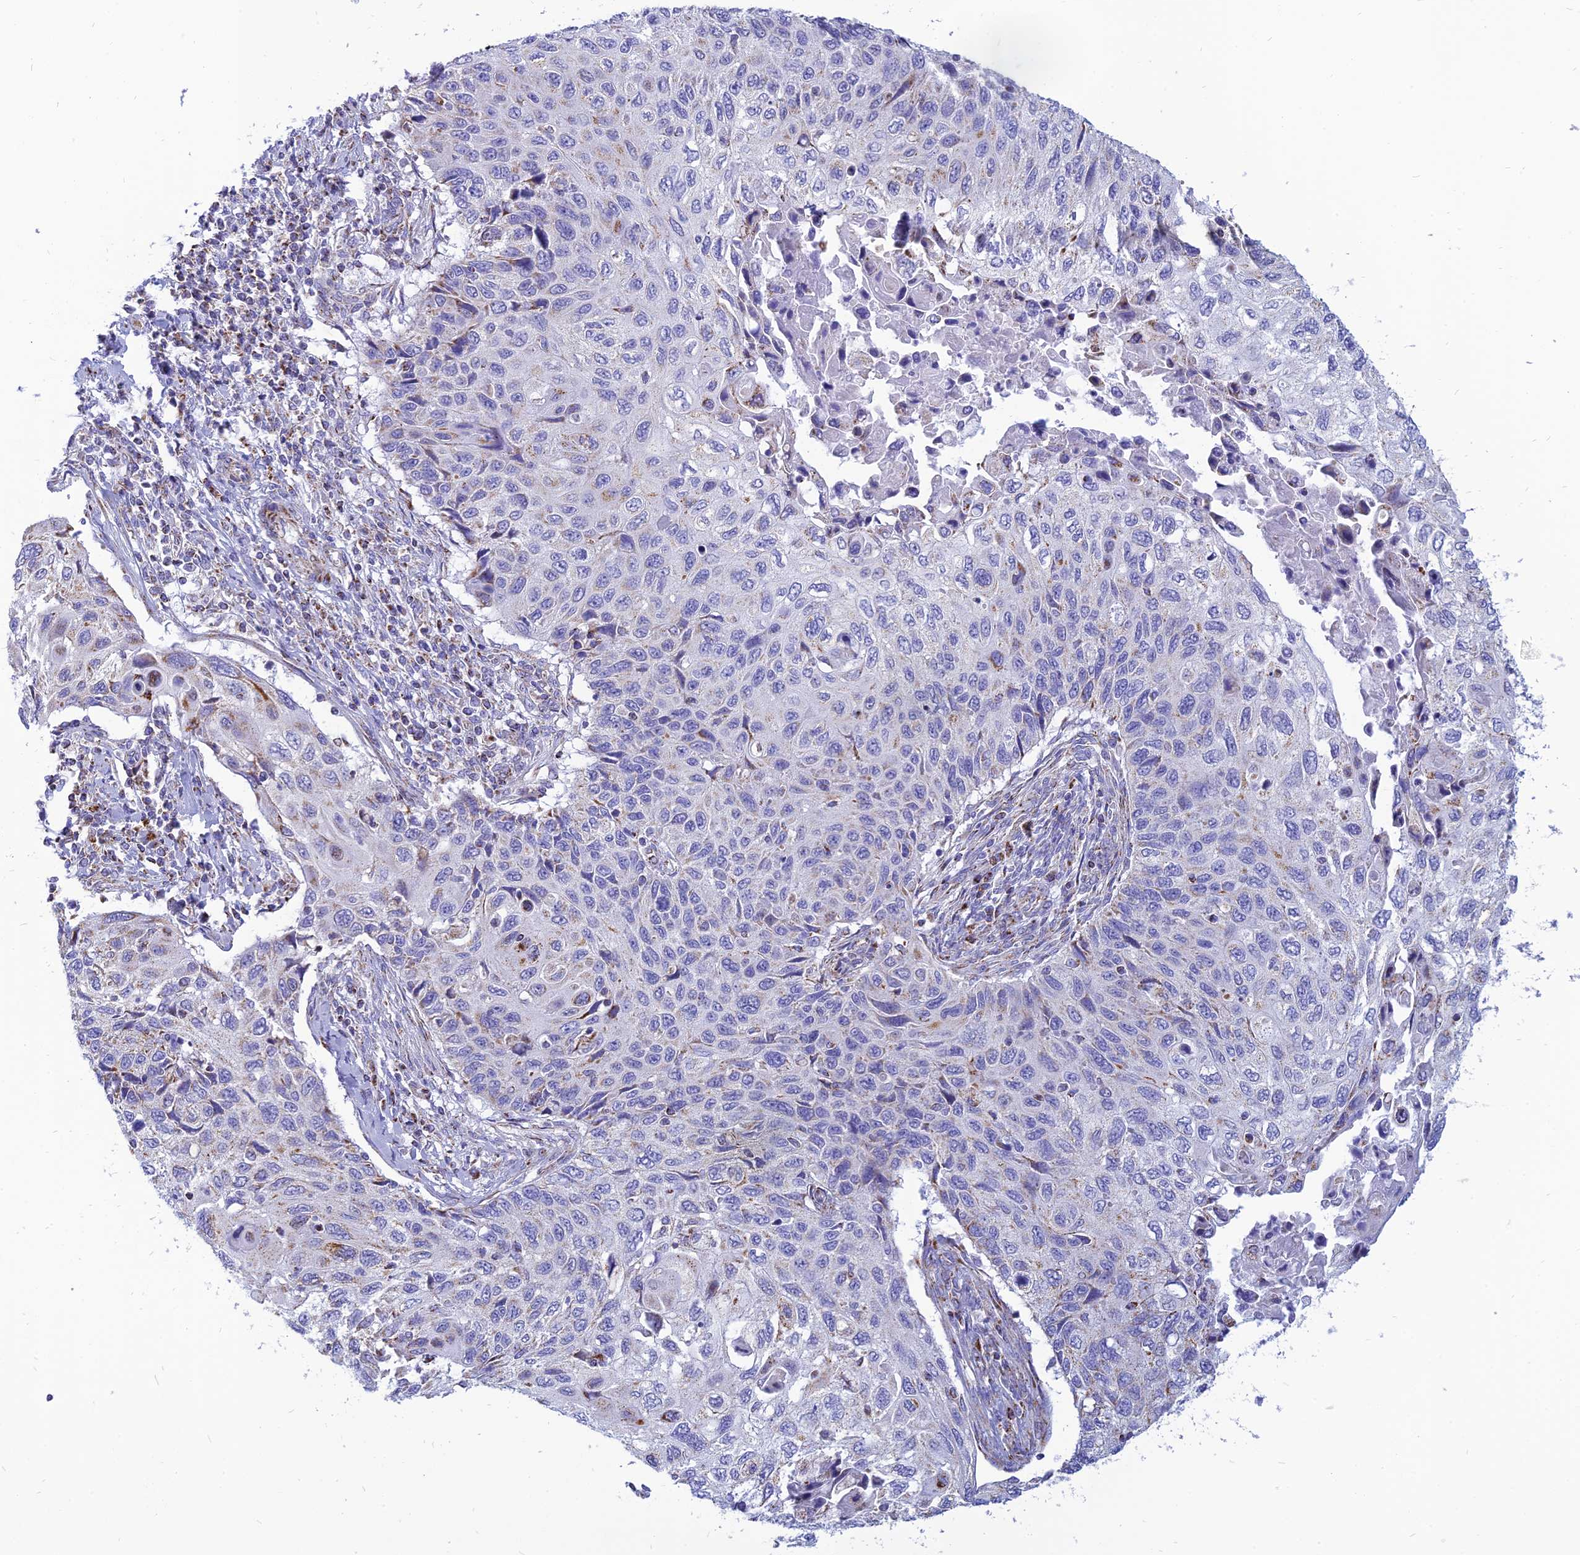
{"staining": {"intensity": "weak", "quantity": "<25%", "location": "cytoplasmic/membranous"}, "tissue": "cervical cancer", "cell_type": "Tumor cells", "image_type": "cancer", "snomed": [{"axis": "morphology", "description": "Squamous cell carcinoma, NOS"}, {"axis": "topography", "description": "Cervix"}], "caption": "A high-resolution histopathology image shows IHC staining of squamous cell carcinoma (cervical), which reveals no significant staining in tumor cells.", "gene": "PACC1", "patient": {"sex": "female", "age": 70}}